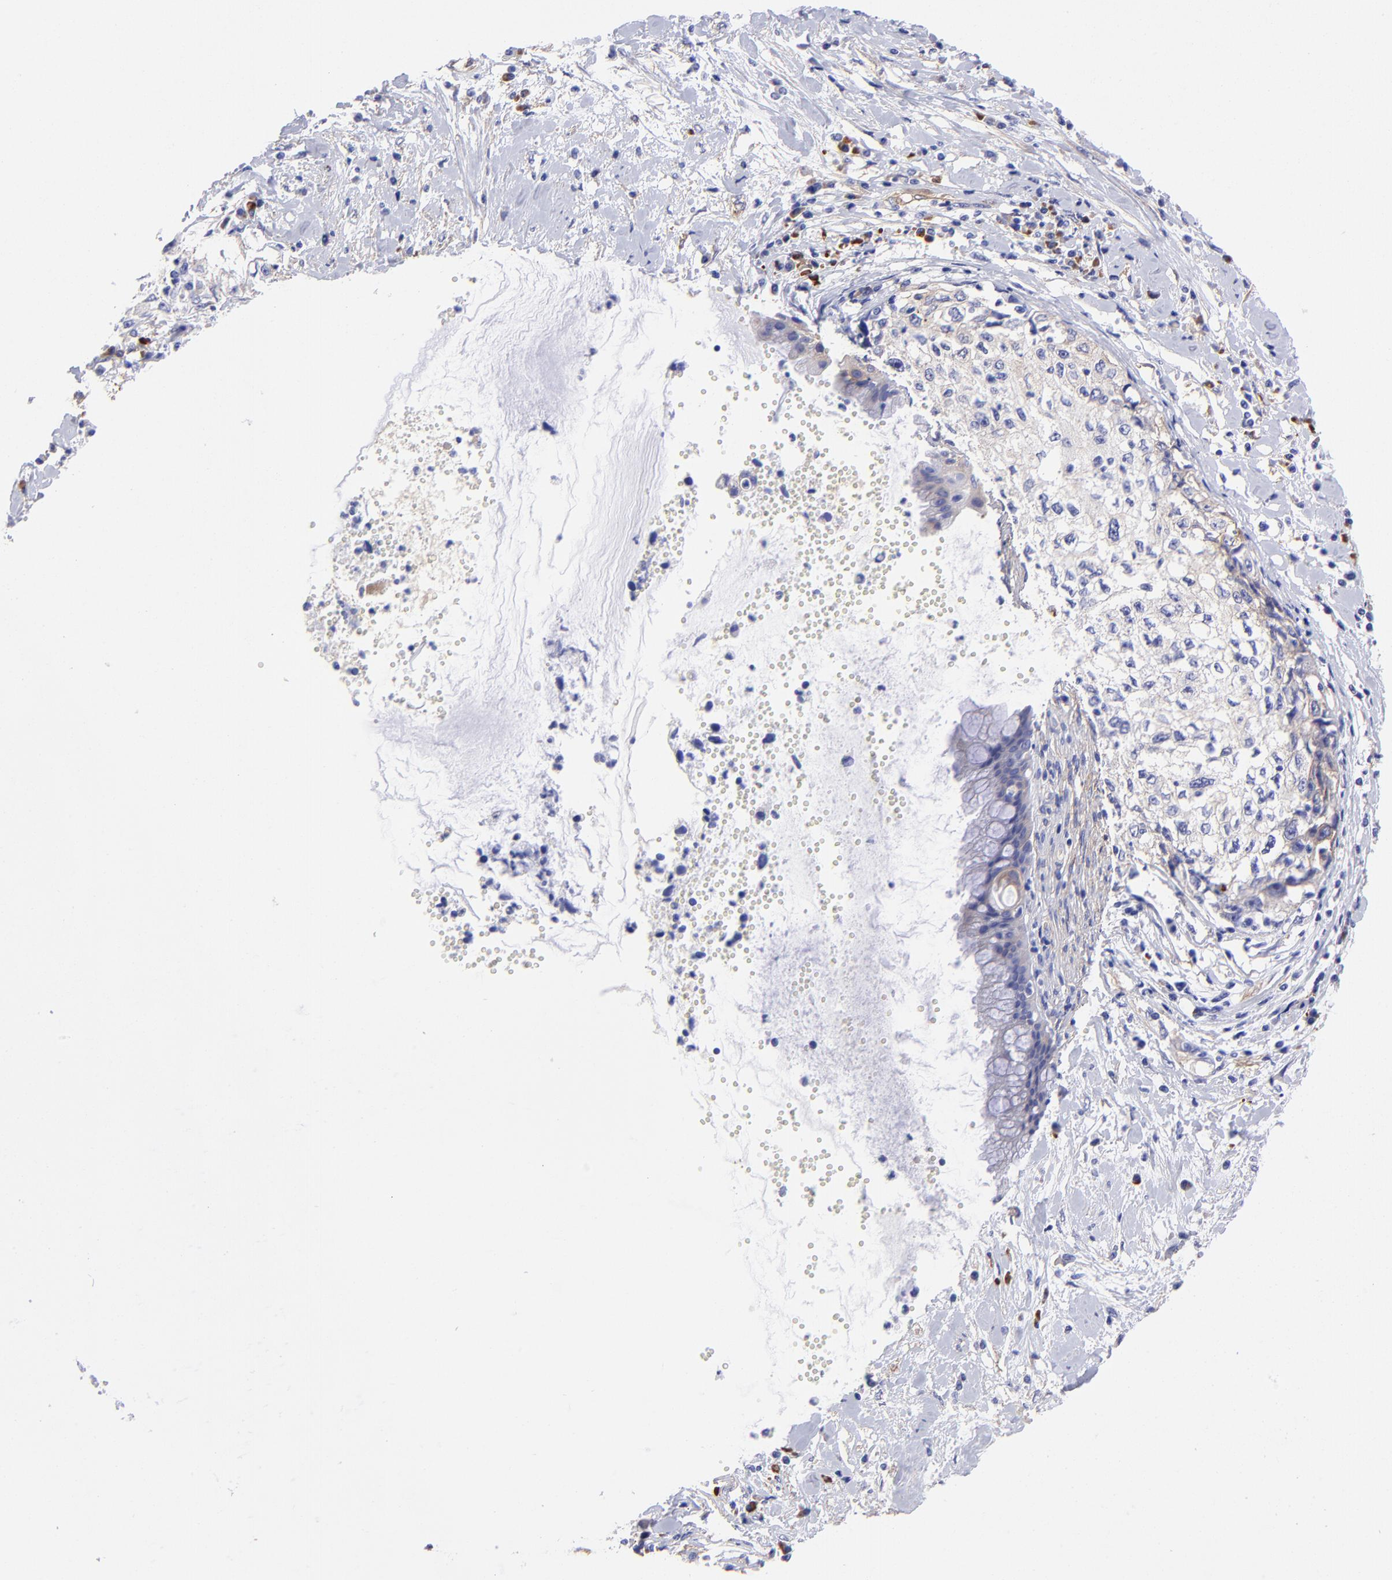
{"staining": {"intensity": "moderate", "quantity": "25%-75%", "location": "cytoplasmic/membranous"}, "tissue": "cervical cancer", "cell_type": "Tumor cells", "image_type": "cancer", "snomed": [{"axis": "morphology", "description": "Normal tissue, NOS"}, {"axis": "morphology", "description": "Squamous cell carcinoma, NOS"}, {"axis": "topography", "description": "Cervix"}], "caption": "IHC of human cervical squamous cell carcinoma shows medium levels of moderate cytoplasmic/membranous staining in about 25%-75% of tumor cells. Using DAB (brown) and hematoxylin (blue) stains, captured at high magnification using brightfield microscopy.", "gene": "PPFIBP1", "patient": {"sex": "female", "age": 45}}